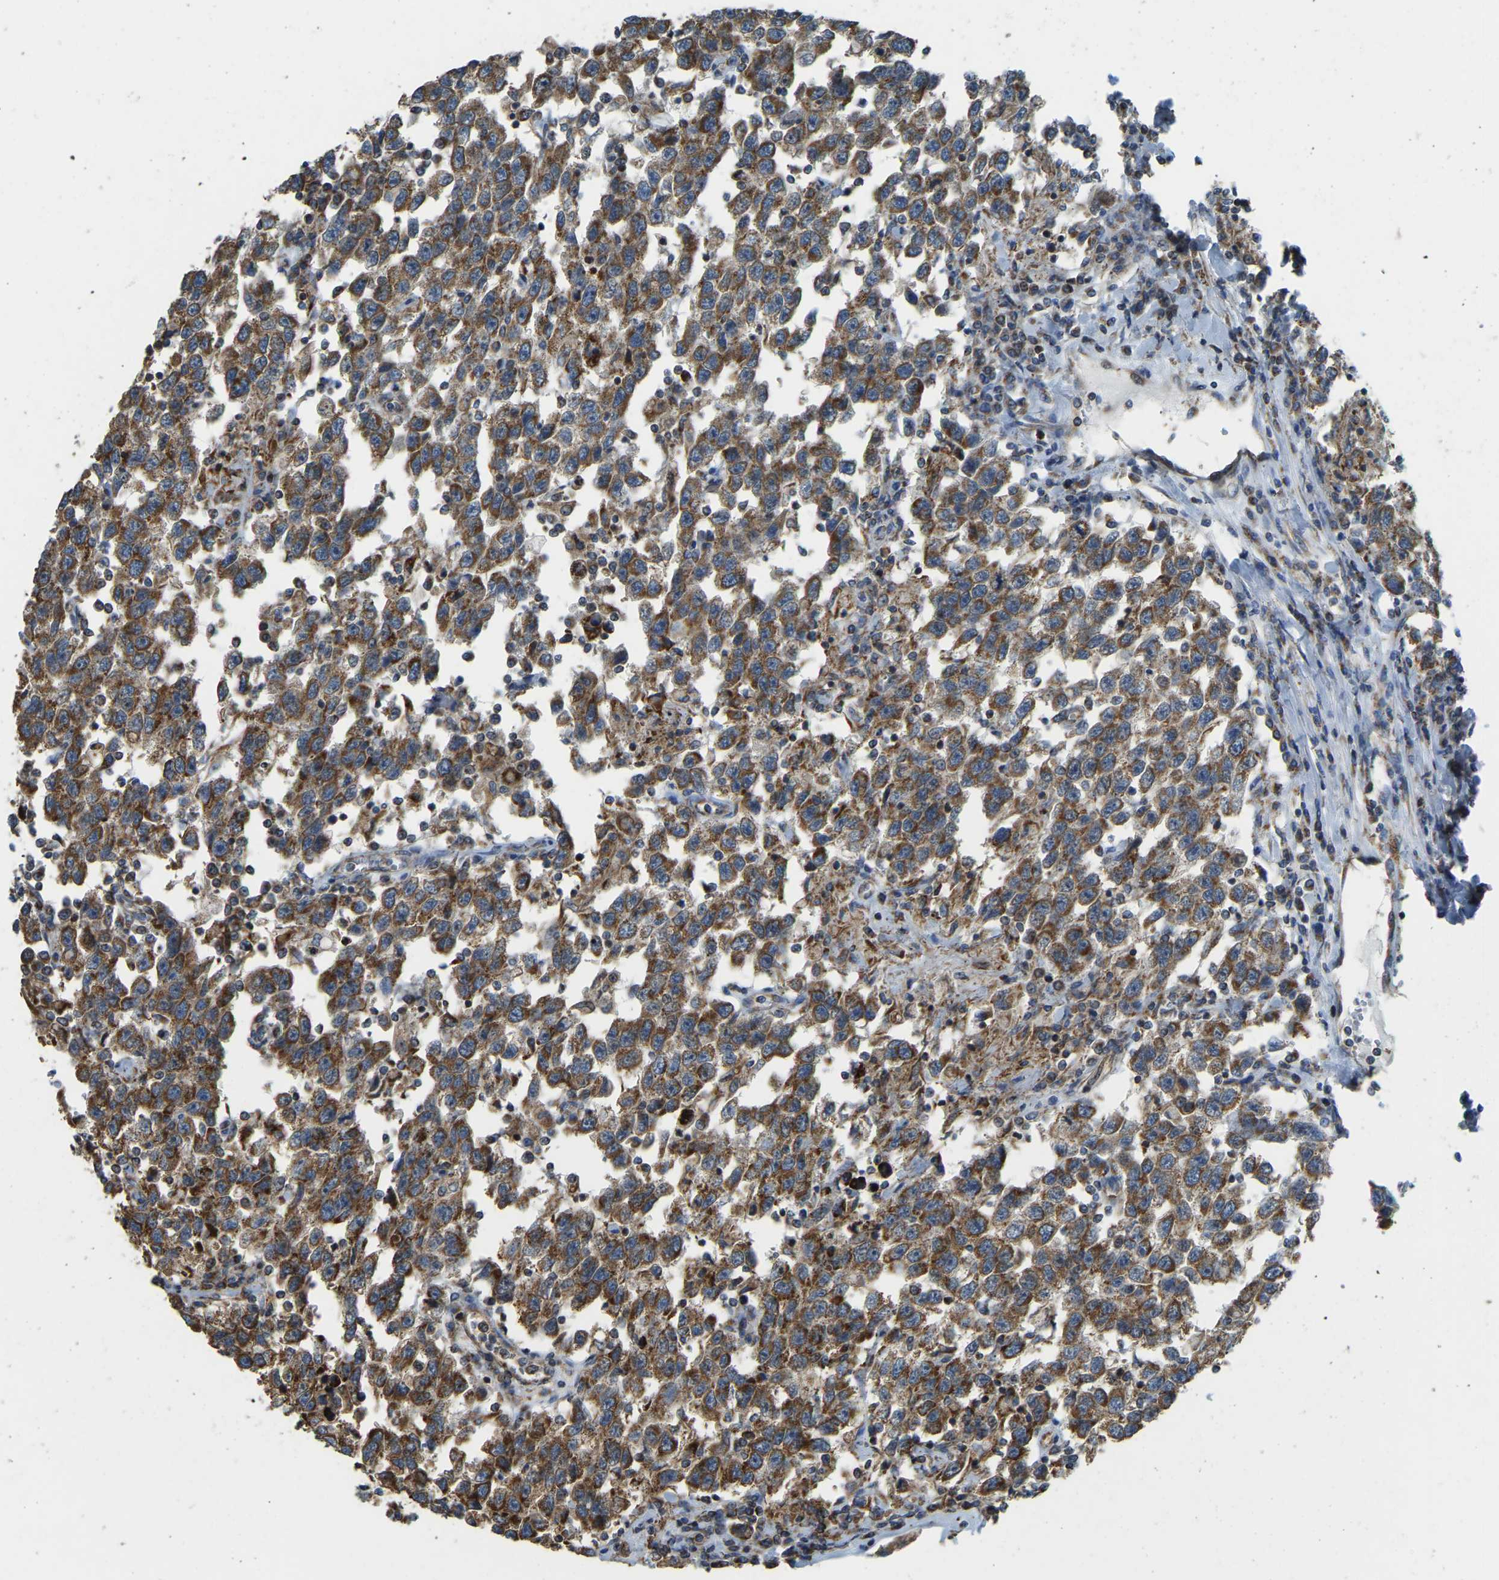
{"staining": {"intensity": "moderate", "quantity": ">75%", "location": "cytoplasmic/membranous"}, "tissue": "testis cancer", "cell_type": "Tumor cells", "image_type": "cancer", "snomed": [{"axis": "morphology", "description": "Seminoma, NOS"}, {"axis": "topography", "description": "Testis"}], "caption": "Moderate cytoplasmic/membranous staining for a protein is present in about >75% of tumor cells of seminoma (testis) using immunohistochemistry (IHC).", "gene": "PSMD7", "patient": {"sex": "male", "age": 41}}